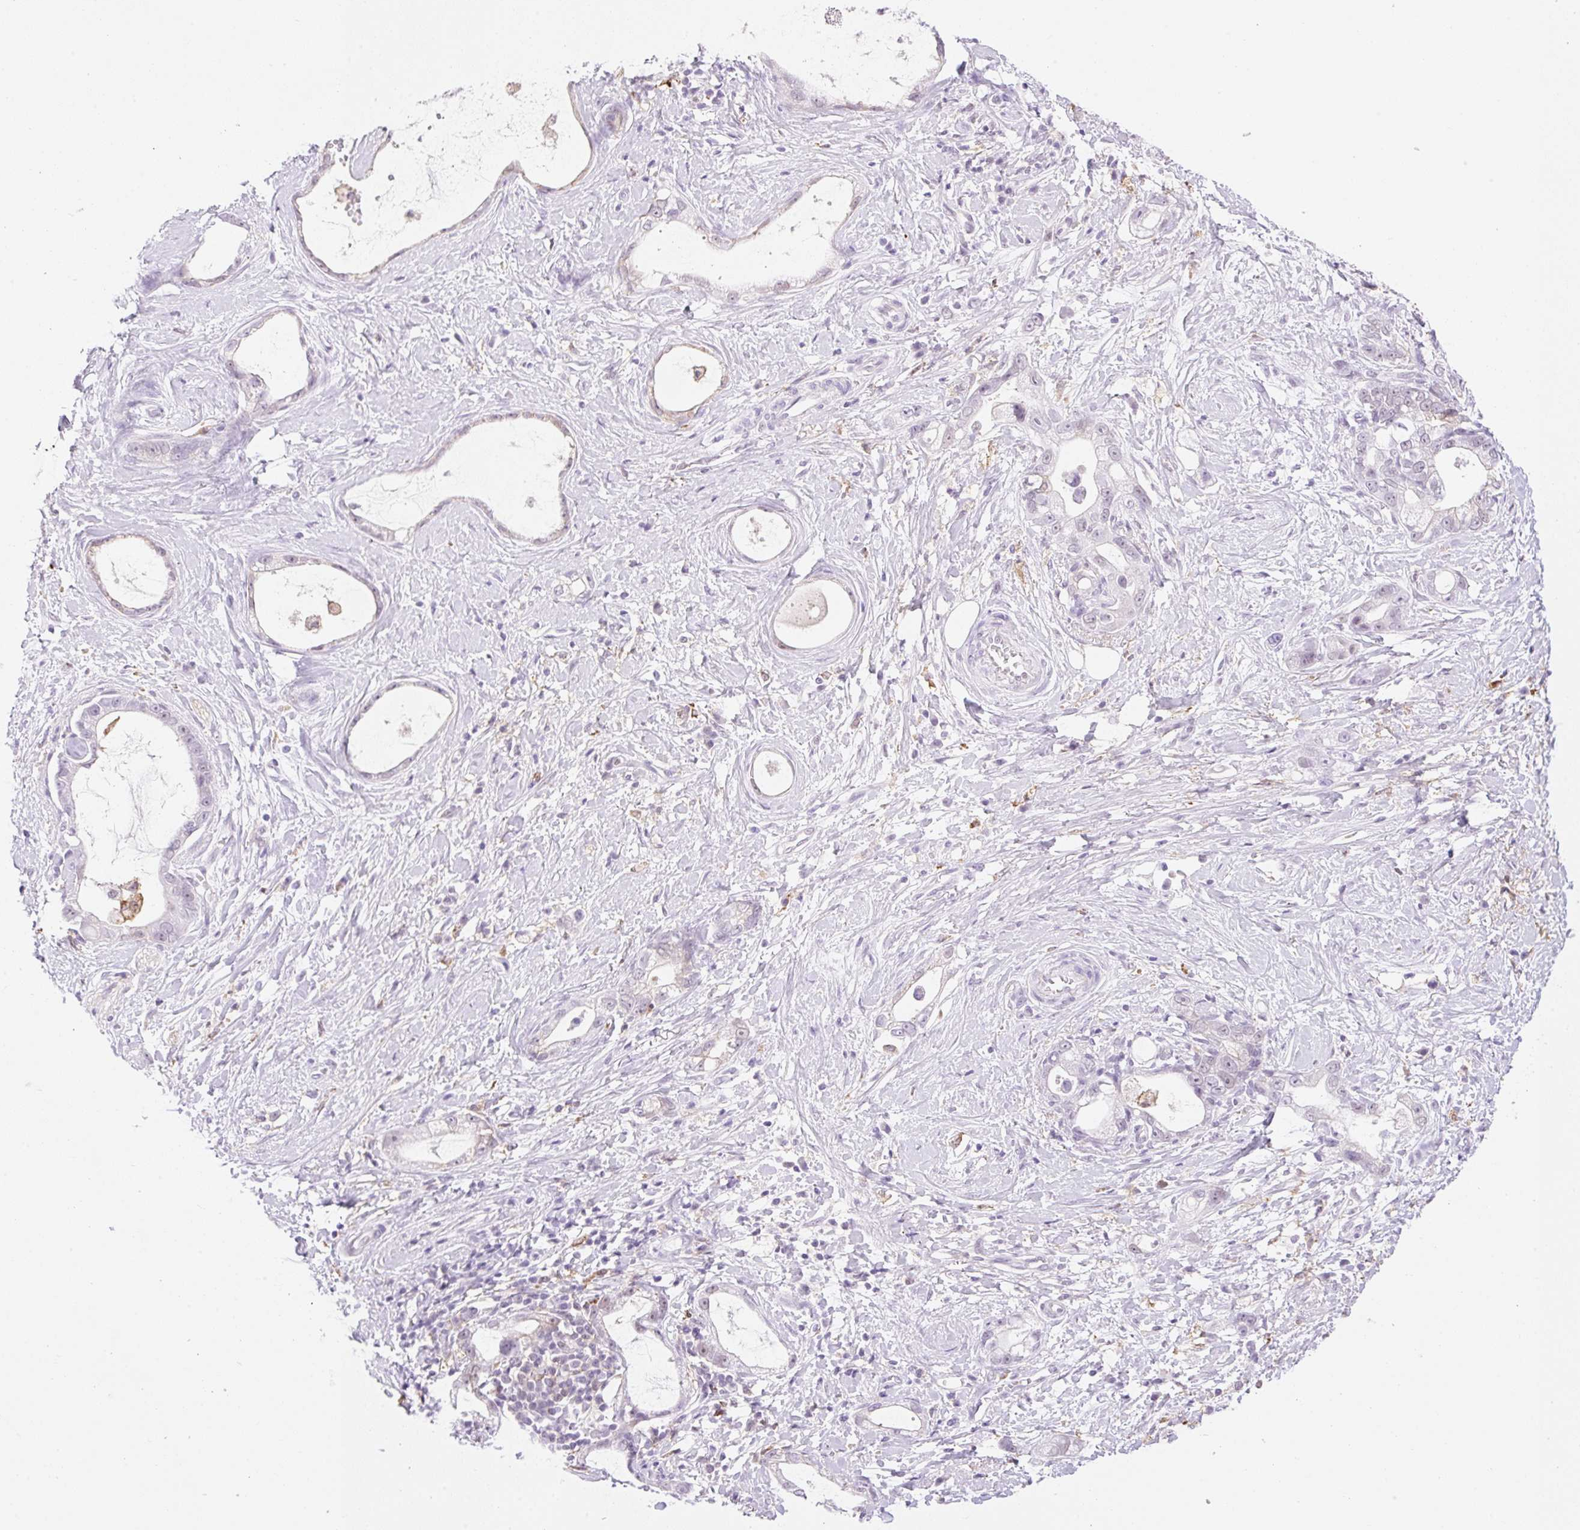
{"staining": {"intensity": "weak", "quantity": "25%-75%", "location": "nuclear"}, "tissue": "stomach cancer", "cell_type": "Tumor cells", "image_type": "cancer", "snomed": [{"axis": "morphology", "description": "Adenocarcinoma, NOS"}, {"axis": "topography", "description": "Stomach"}], "caption": "Protein expression analysis of stomach cancer (adenocarcinoma) demonstrates weak nuclear staining in approximately 25%-75% of tumor cells. The protein of interest is stained brown, and the nuclei are stained in blue (DAB (3,3'-diaminobenzidine) IHC with brightfield microscopy, high magnification).", "gene": "PALM3", "patient": {"sex": "male", "age": 55}}